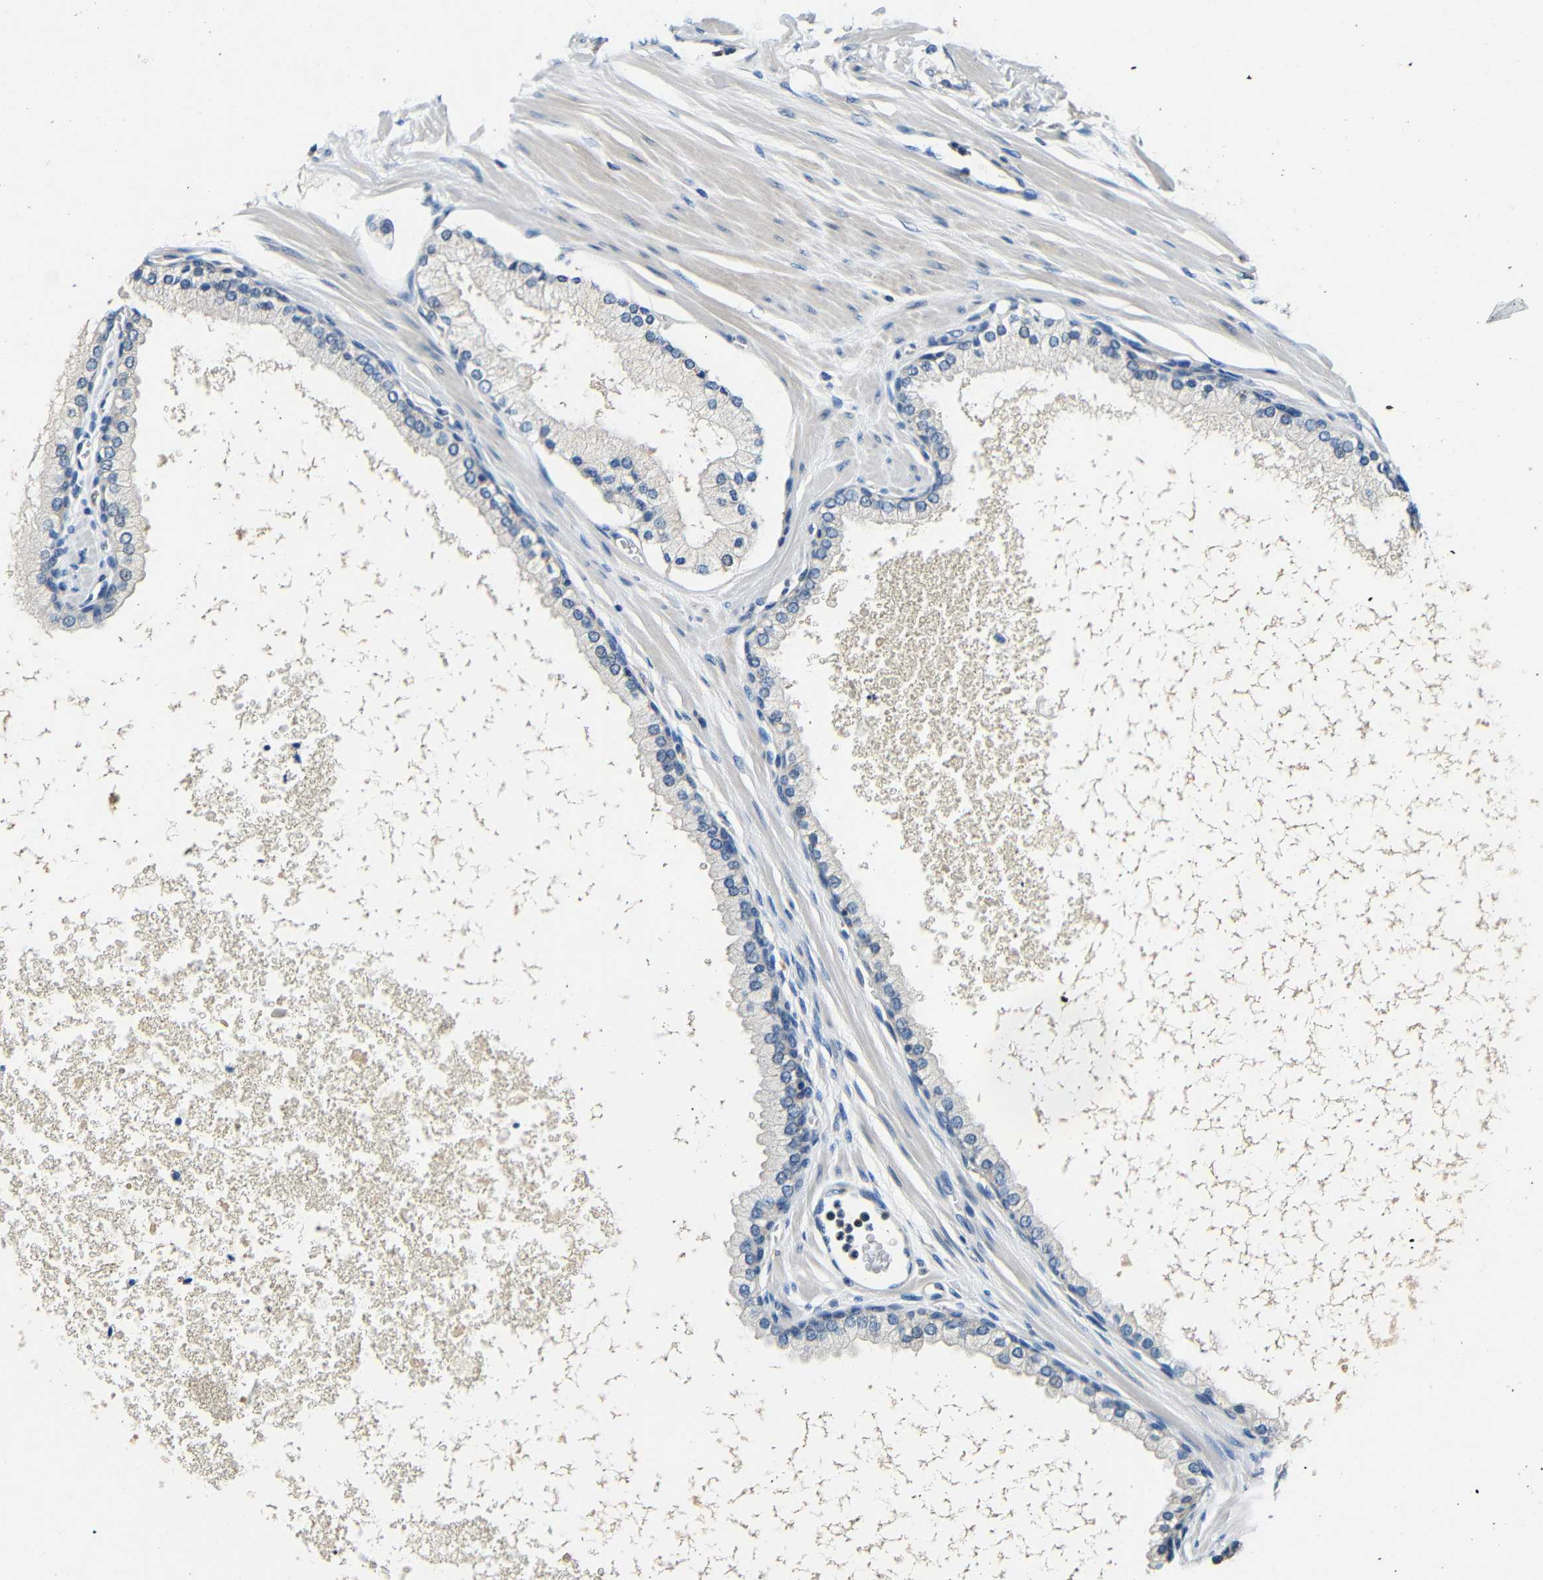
{"staining": {"intensity": "negative", "quantity": "none", "location": "none"}, "tissue": "prostate cancer", "cell_type": "Tumor cells", "image_type": "cancer", "snomed": [{"axis": "morphology", "description": "Adenocarcinoma, High grade"}, {"axis": "topography", "description": "Prostate"}], "caption": "Adenocarcinoma (high-grade) (prostate) was stained to show a protein in brown. There is no significant expression in tumor cells. (DAB (3,3'-diaminobenzidine) immunohistochemistry (IHC) with hematoxylin counter stain).", "gene": "ADAP1", "patient": {"sex": "male", "age": 65}}